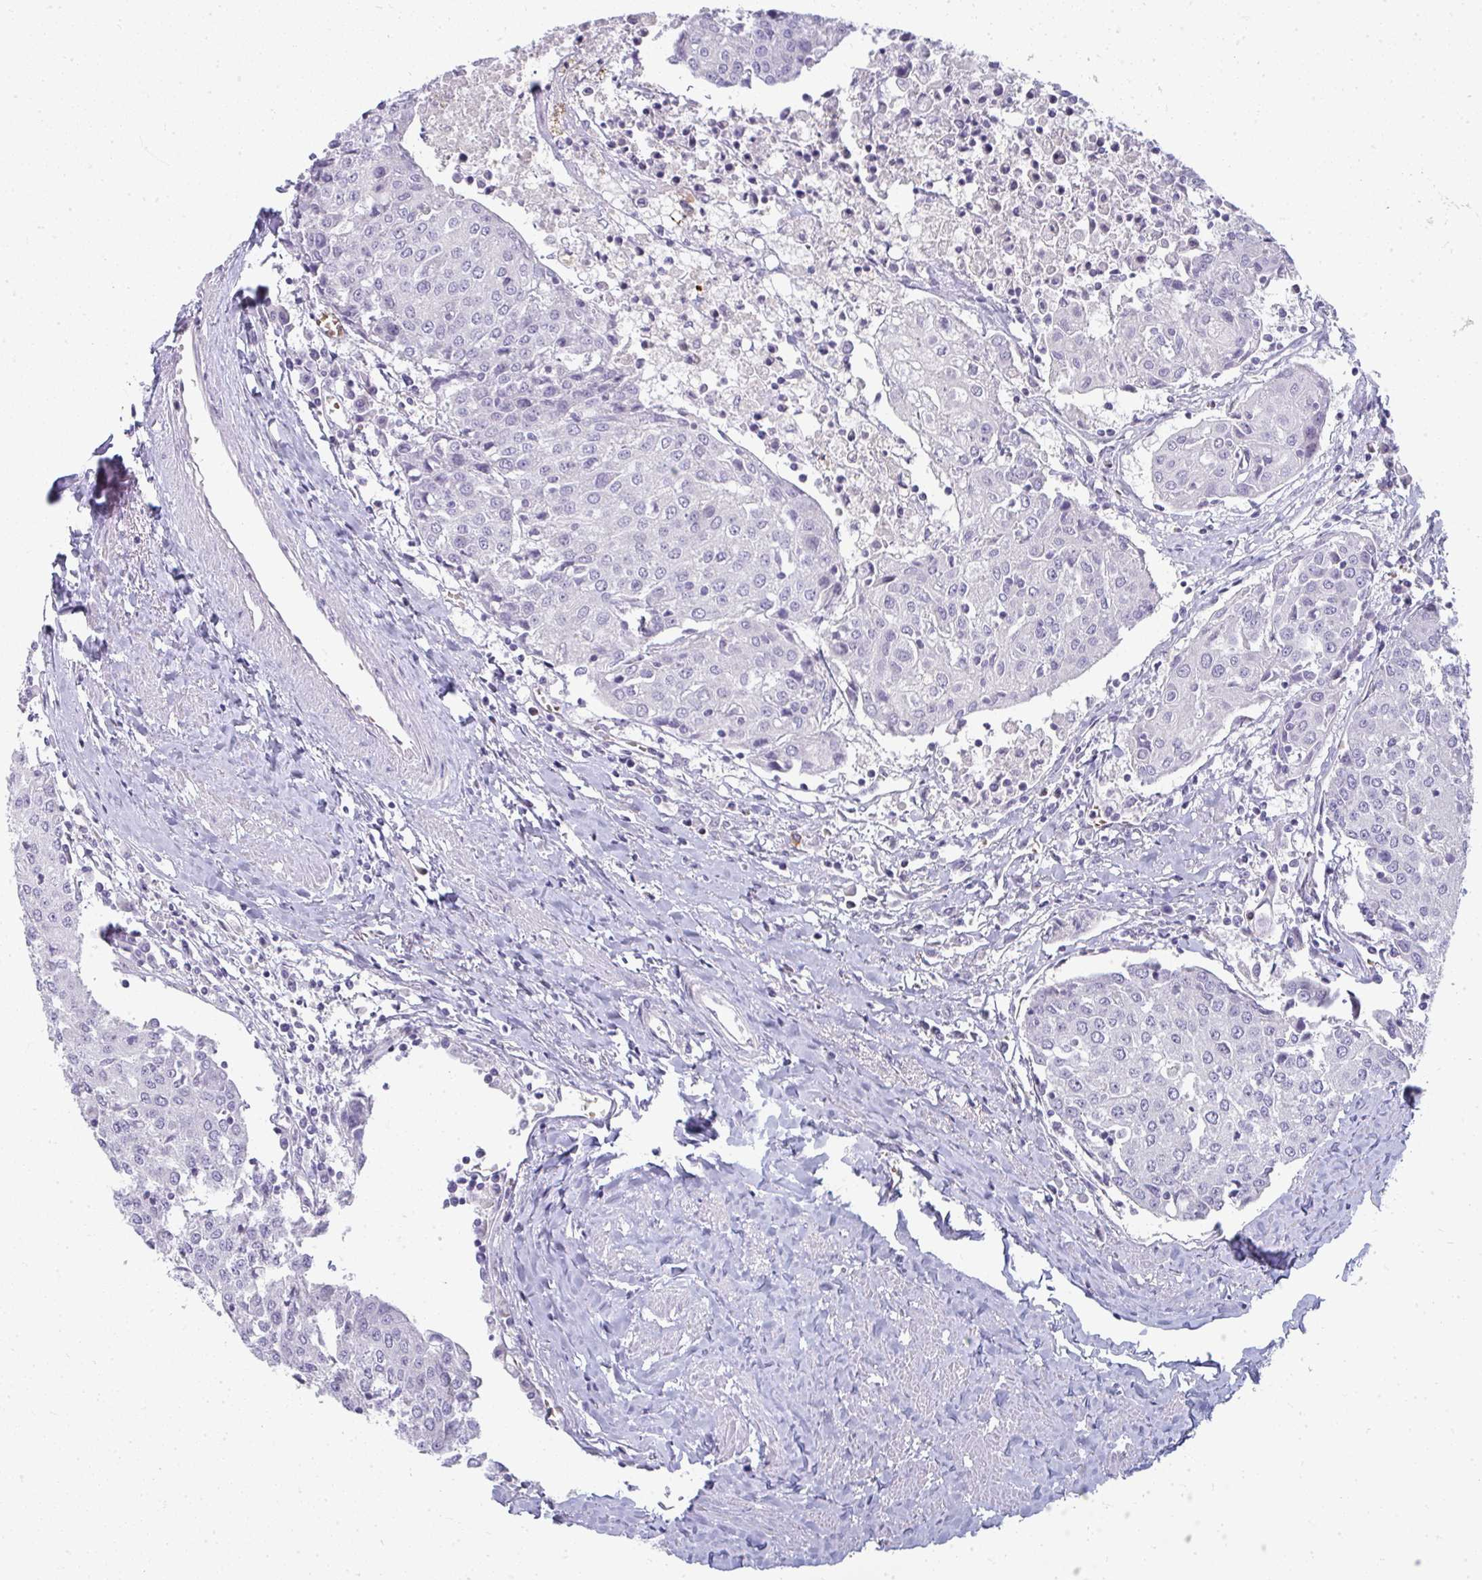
{"staining": {"intensity": "negative", "quantity": "none", "location": "none"}, "tissue": "urothelial cancer", "cell_type": "Tumor cells", "image_type": "cancer", "snomed": [{"axis": "morphology", "description": "Urothelial carcinoma, High grade"}, {"axis": "topography", "description": "Urinary bladder"}], "caption": "Immunohistochemistry of high-grade urothelial carcinoma exhibits no positivity in tumor cells.", "gene": "SHB", "patient": {"sex": "female", "age": 85}}